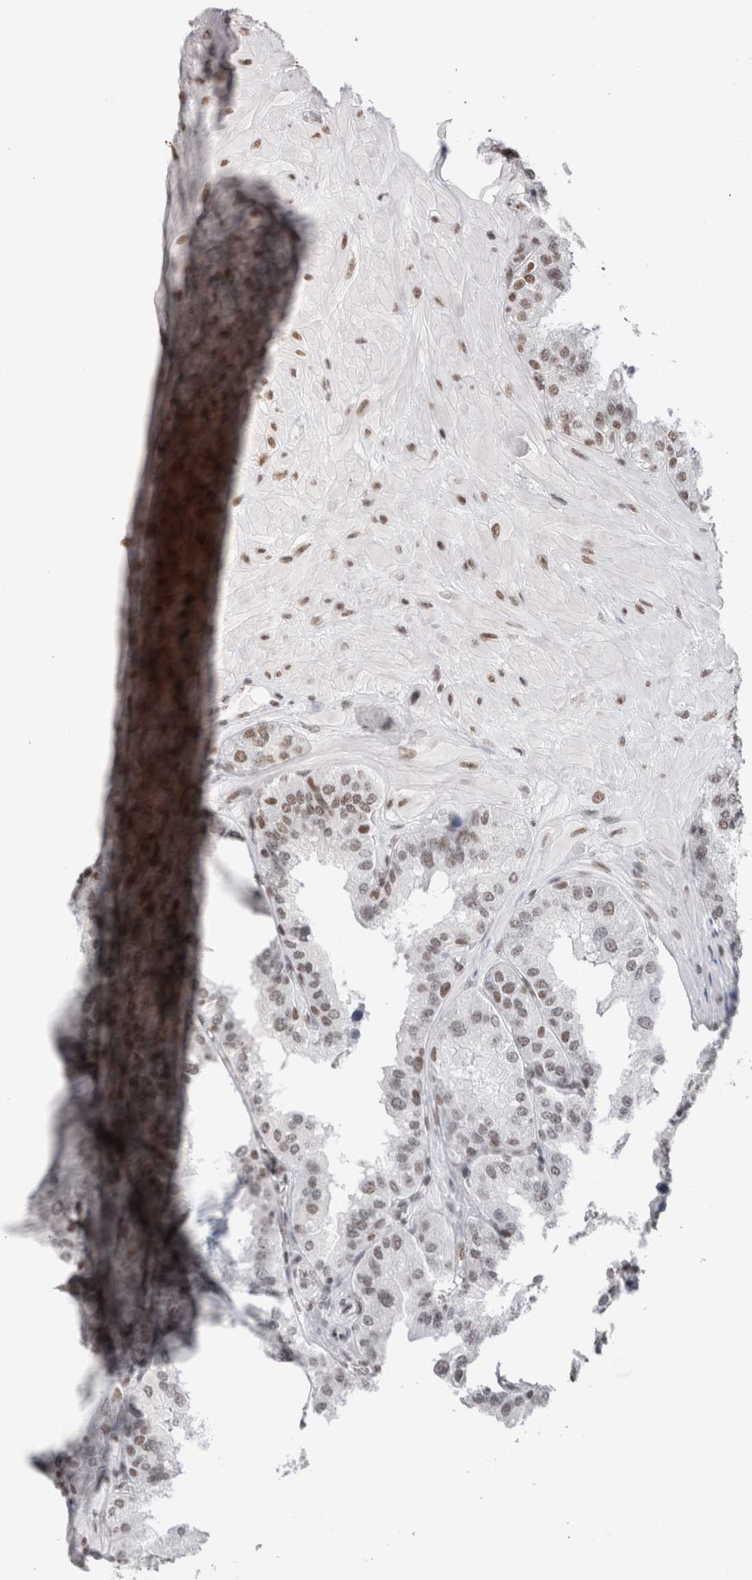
{"staining": {"intensity": "moderate", "quantity": ">75%", "location": "nuclear"}, "tissue": "seminal vesicle", "cell_type": "Glandular cells", "image_type": "normal", "snomed": [{"axis": "morphology", "description": "Normal tissue, NOS"}, {"axis": "topography", "description": "Prostate"}, {"axis": "topography", "description": "Seminal veicle"}], "caption": "Protein positivity by immunohistochemistry (IHC) shows moderate nuclear positivity in approximately >75% of glandular cells in unremarkable seminal vesicle. (Stains: DAB (3,3'-diaminobenzidine) in brown, nuclei in blue, Microscopy: brightfield microscopy at high magnification).", "gene": "SMC1A", "patient": {"sex": "male", "age": 51}}